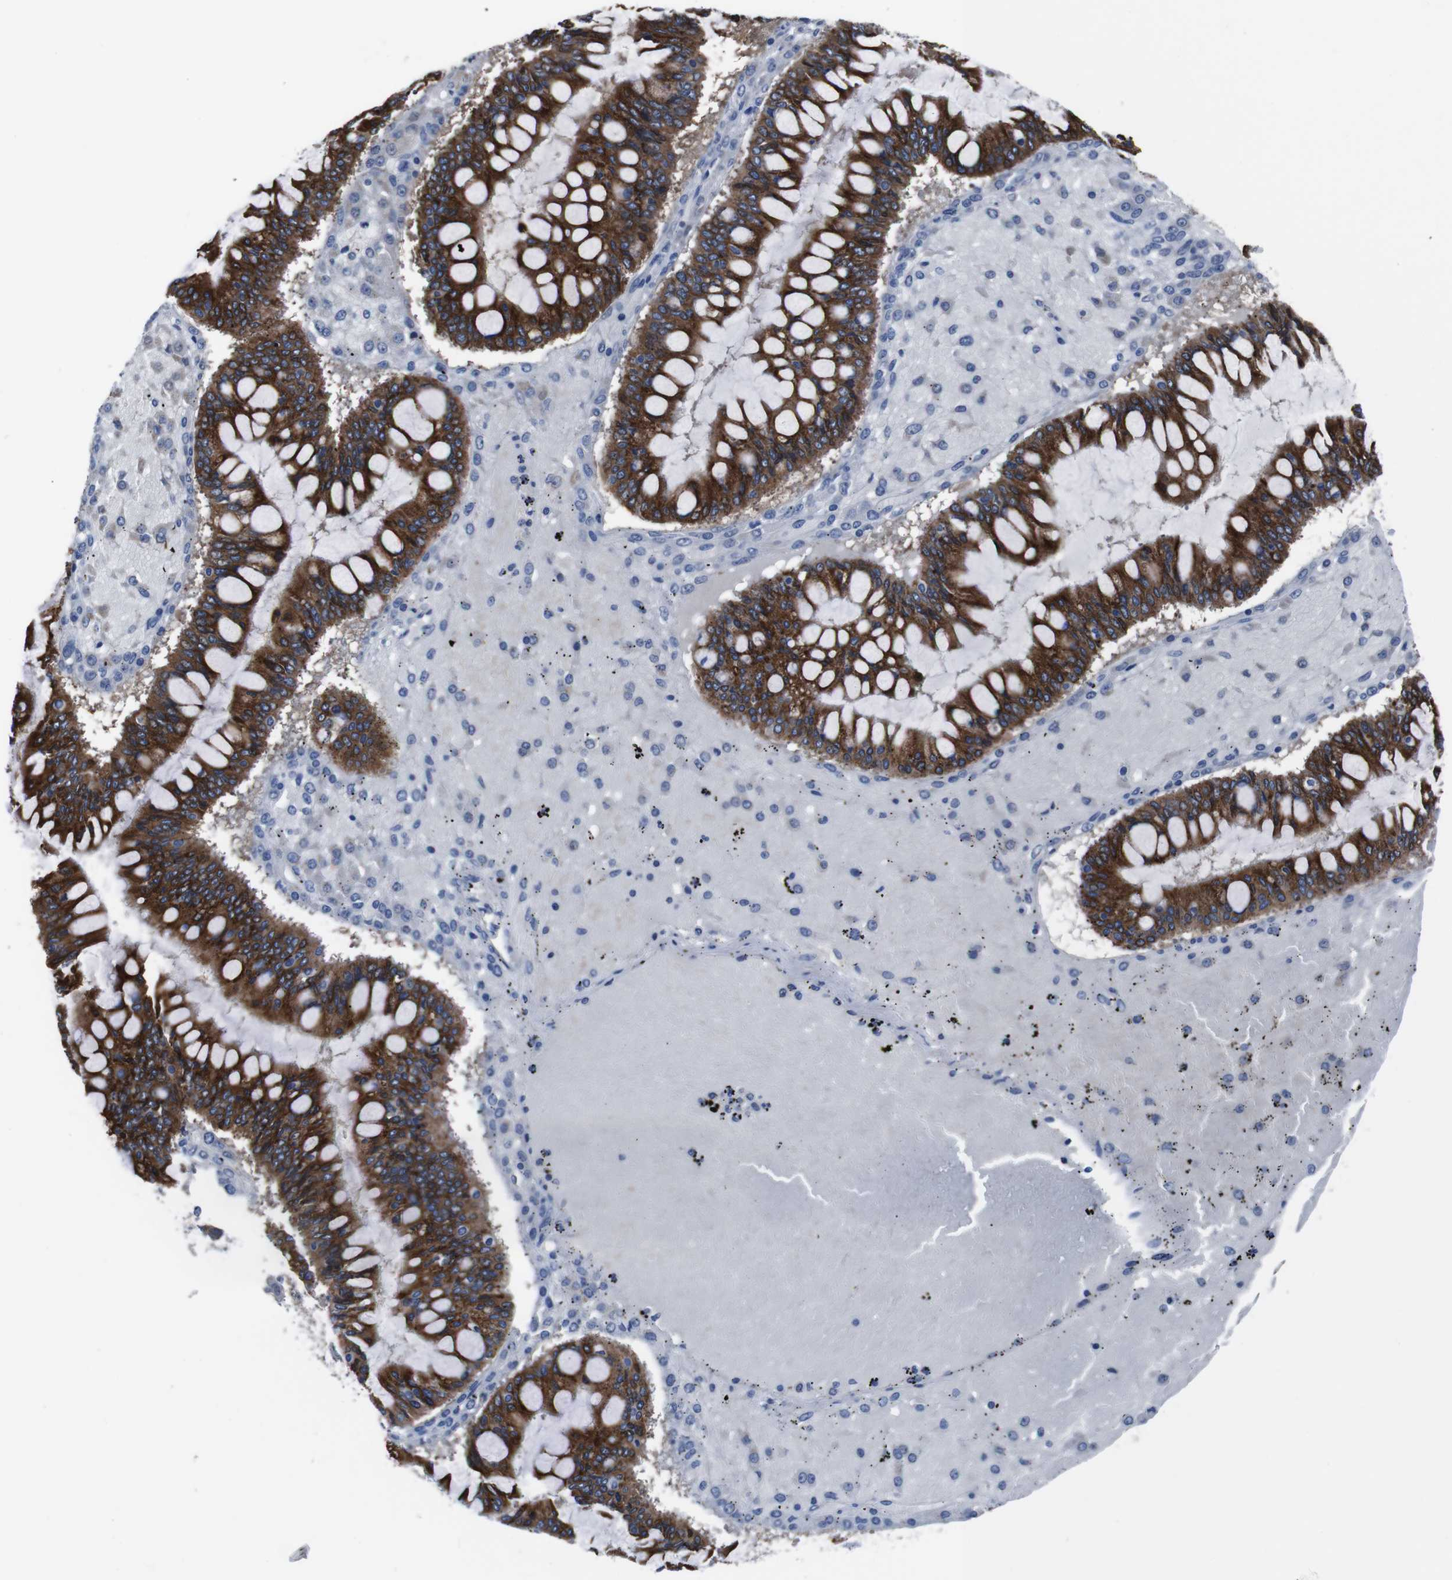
{"staining": {"intensity": "strong", "quantity": ">75%", "location": "cytoplasmic/membranous"}, "tissue": "ovarian cancer", "cell_type": "Tumor cells", "image_type": "cancer", "snomed": [{"axis": "morphology", "description": "Cystadenocarcinoma, mucinous, NOS"}, {"axis": "topography", "description": "Ovary"}], "caption": "Protein expression analysis of human ovarian cancer (mucinous cystadenocarcinoma) reveals strong cytoplasmic/membranous positivity in approximately >75% of tumor cells. Using DAB (brown) and hematoxylin (blue) stains, captured at high magnification using brightfield microscopy.", "gene": "SEMA4B", "patient": {"sex": "female", "age": 73}}